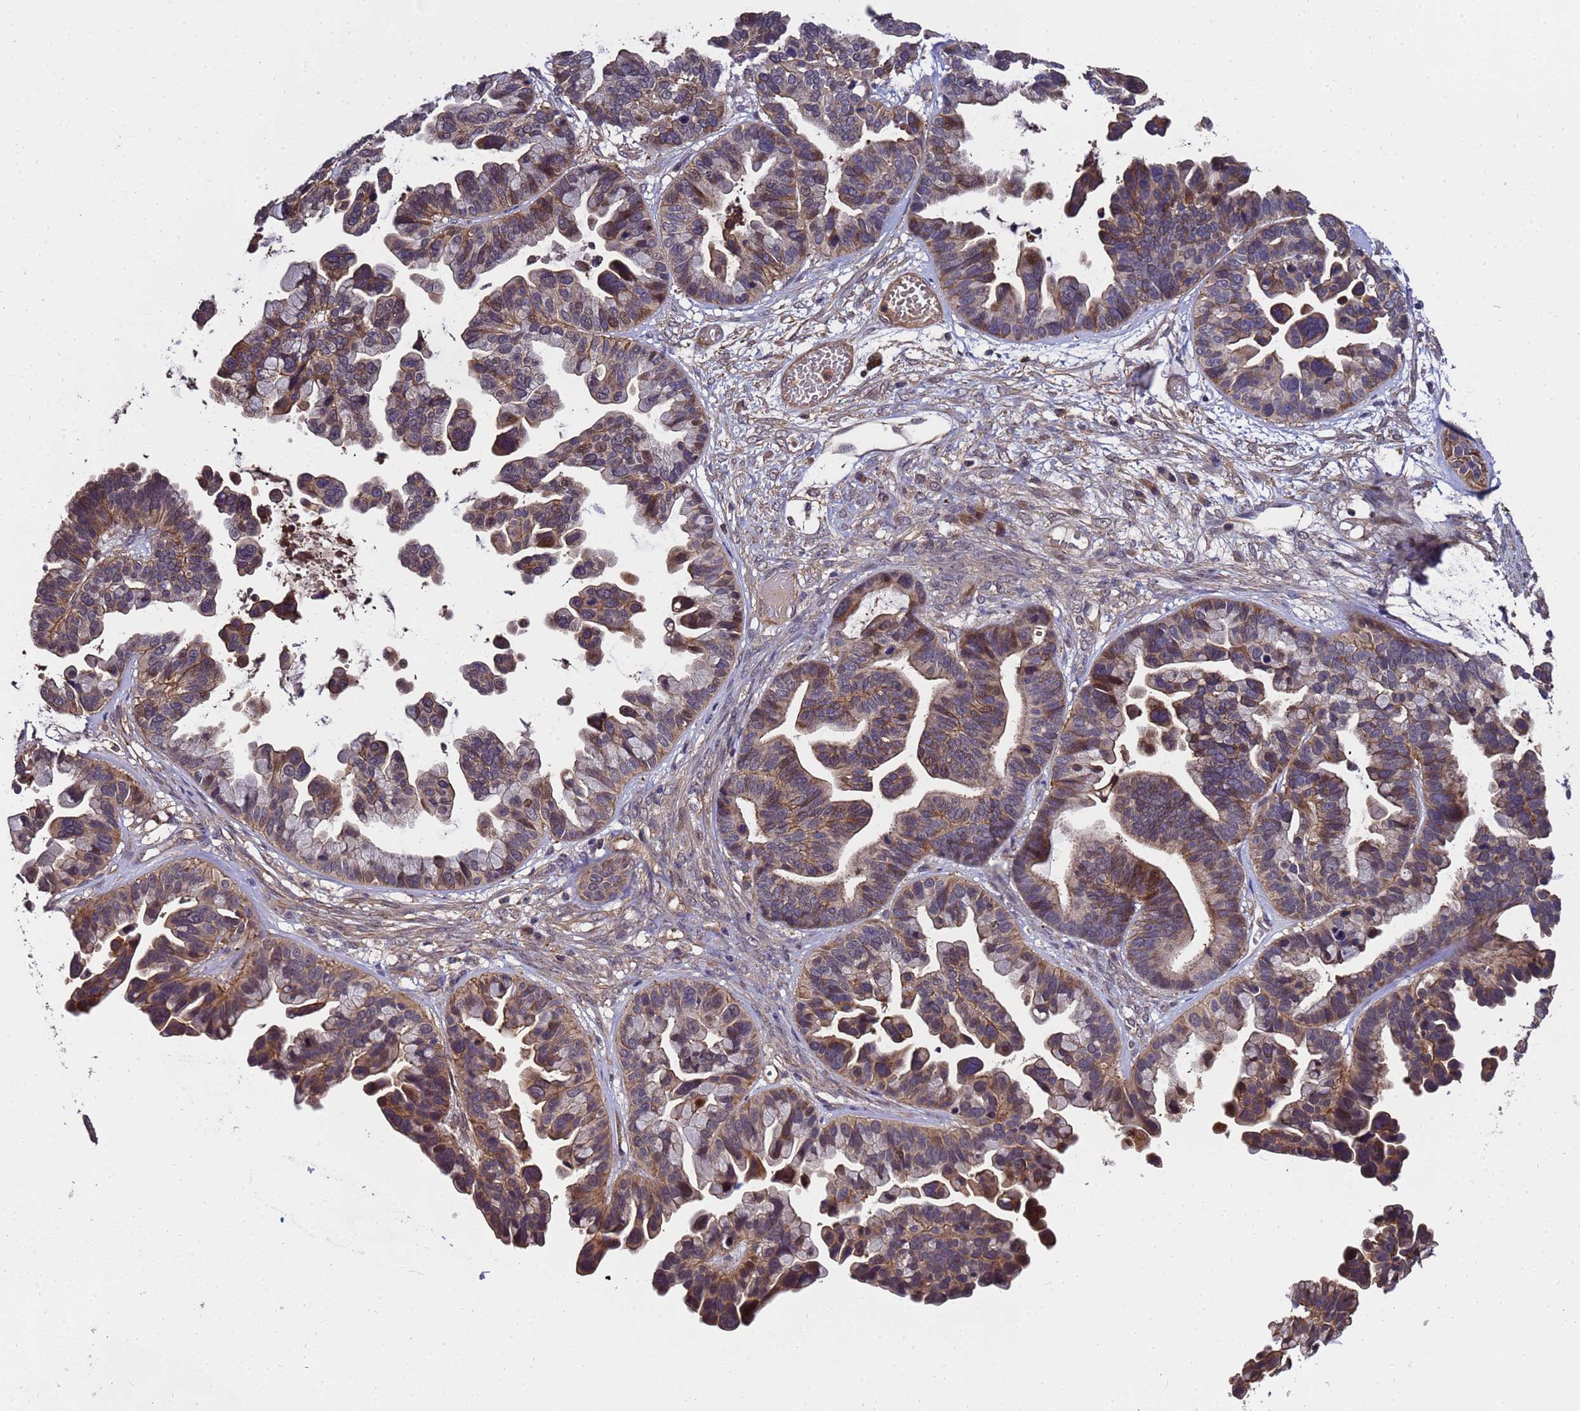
{"staining": {"intensity": "moderate", "quantity": ">75%", "location": "cytoplasmic/membranous,nuclear"}, "tissue": "ovarian cancer", "cell_type": "Tumor cells", "image_type": "cancer", "snomed": [{"axis": "morphology", "description": "Cystadenocarcinoma, serous, NOS"}, {"axis": "topography", "description": "Ovary"}], "caption": "A micrograph of ovarian cancer (serous cystadenocarcinoma) stained for a protein demonstrates moderate cytoplasmic/membranous and nuclear brown staining in tumor cells.", "gene": "GSTCD", "patient": {"sex": "female", "age": 56}}